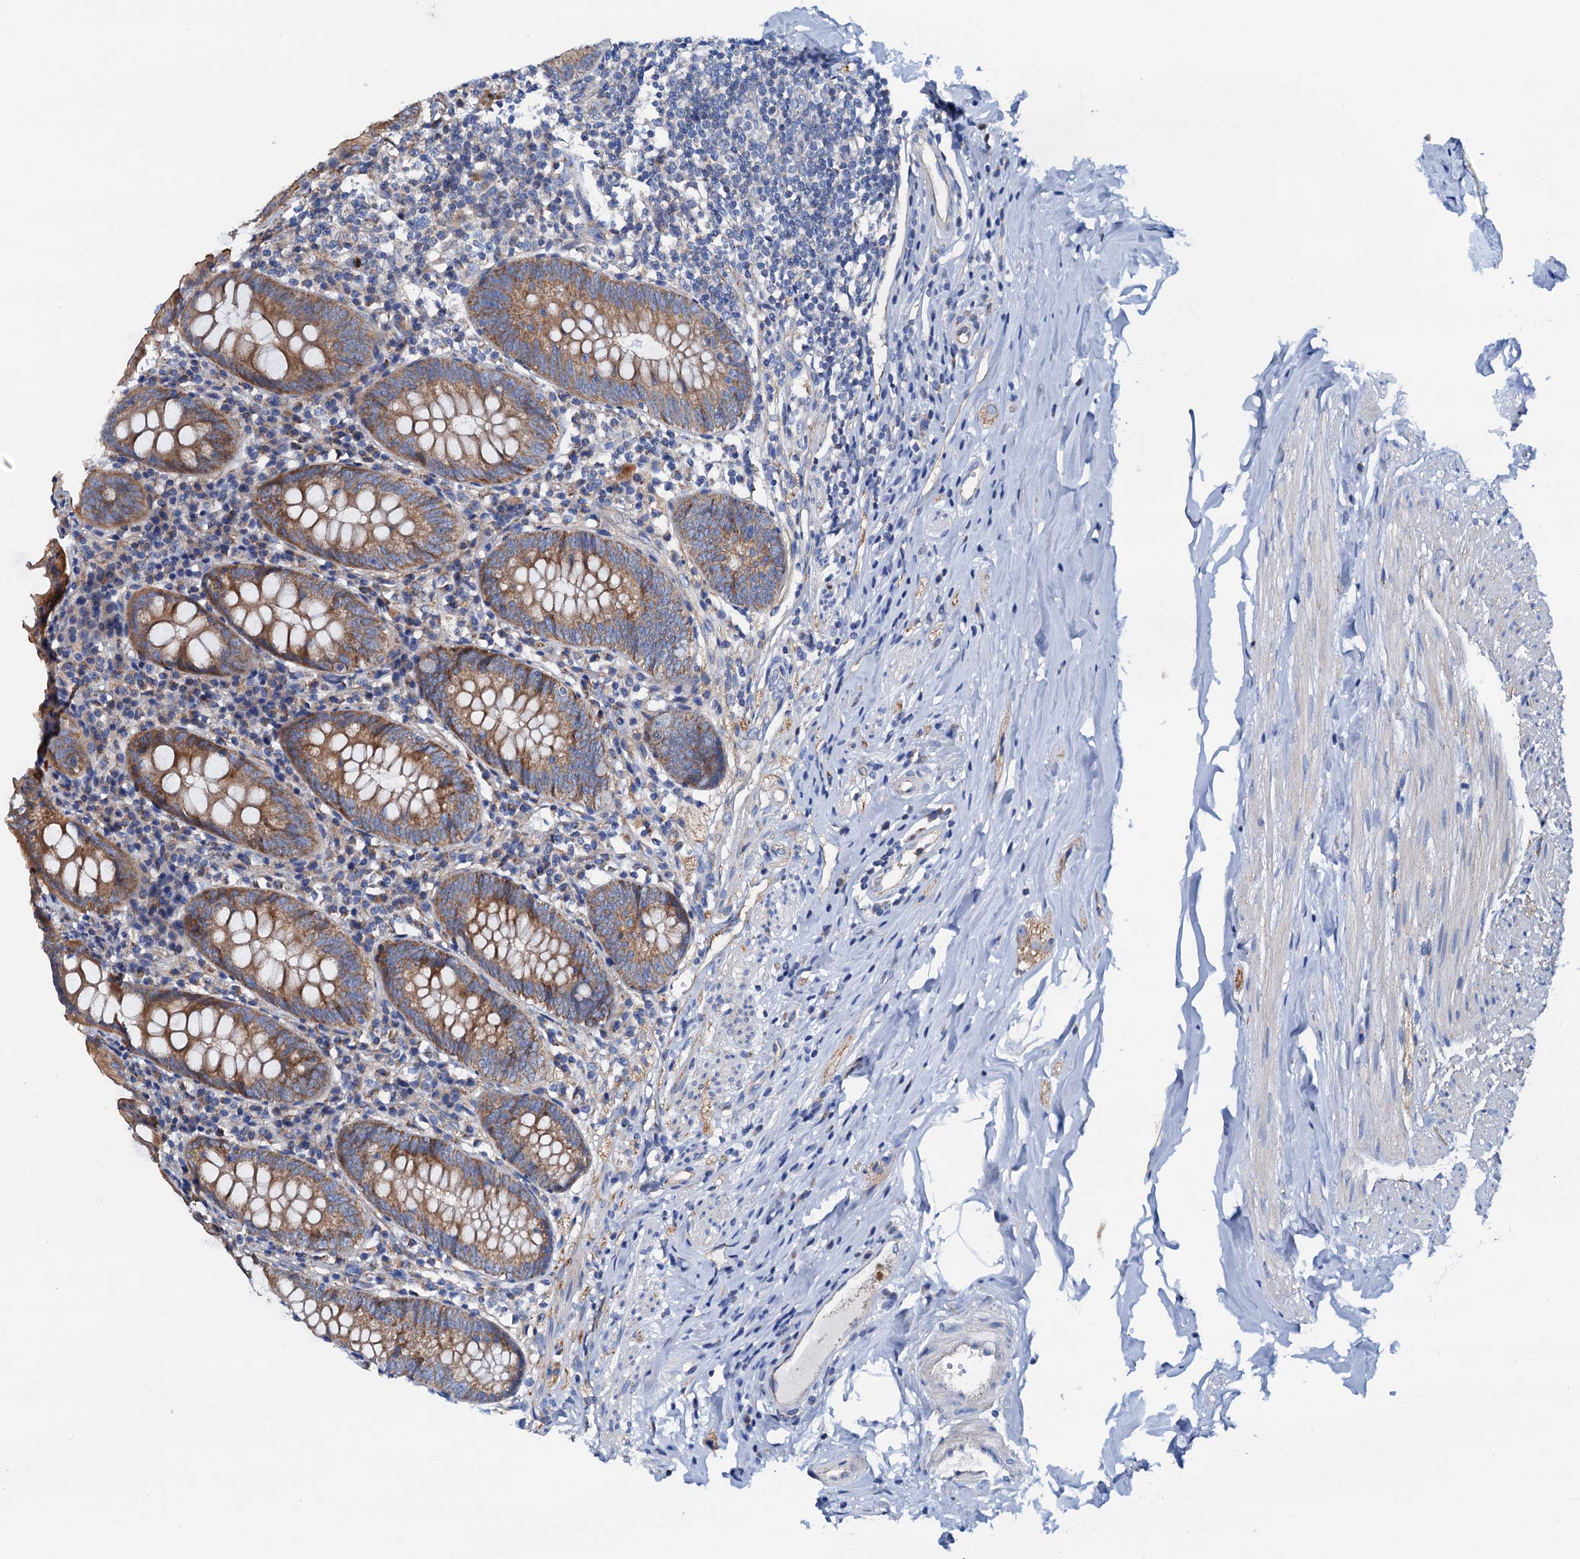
{"staining": {"intensity": "moderate", "quantity": ">75%", "location": "cytoplasmic/membranous"}, "tissue": "appendix", "cell_type": "Glandular cells", "image_type": "normal", "snomed": [{"axis": "morphology", "description": "Normal tissue, NOS"}, {"axis": "topography", "description": "Appendix"}], "caption": "An immunohistochemistry micrograph of benign tissue is shown. Protein staining in brown highlights moderate cytoplasmic/membranous positivity in appendix within glandular cells. Immunohistochemistry stains the protein of interest in brown and the nuclei are stained blue.", "gene": "RASSF9", "patient": {"sex": "female", "age": 54}}